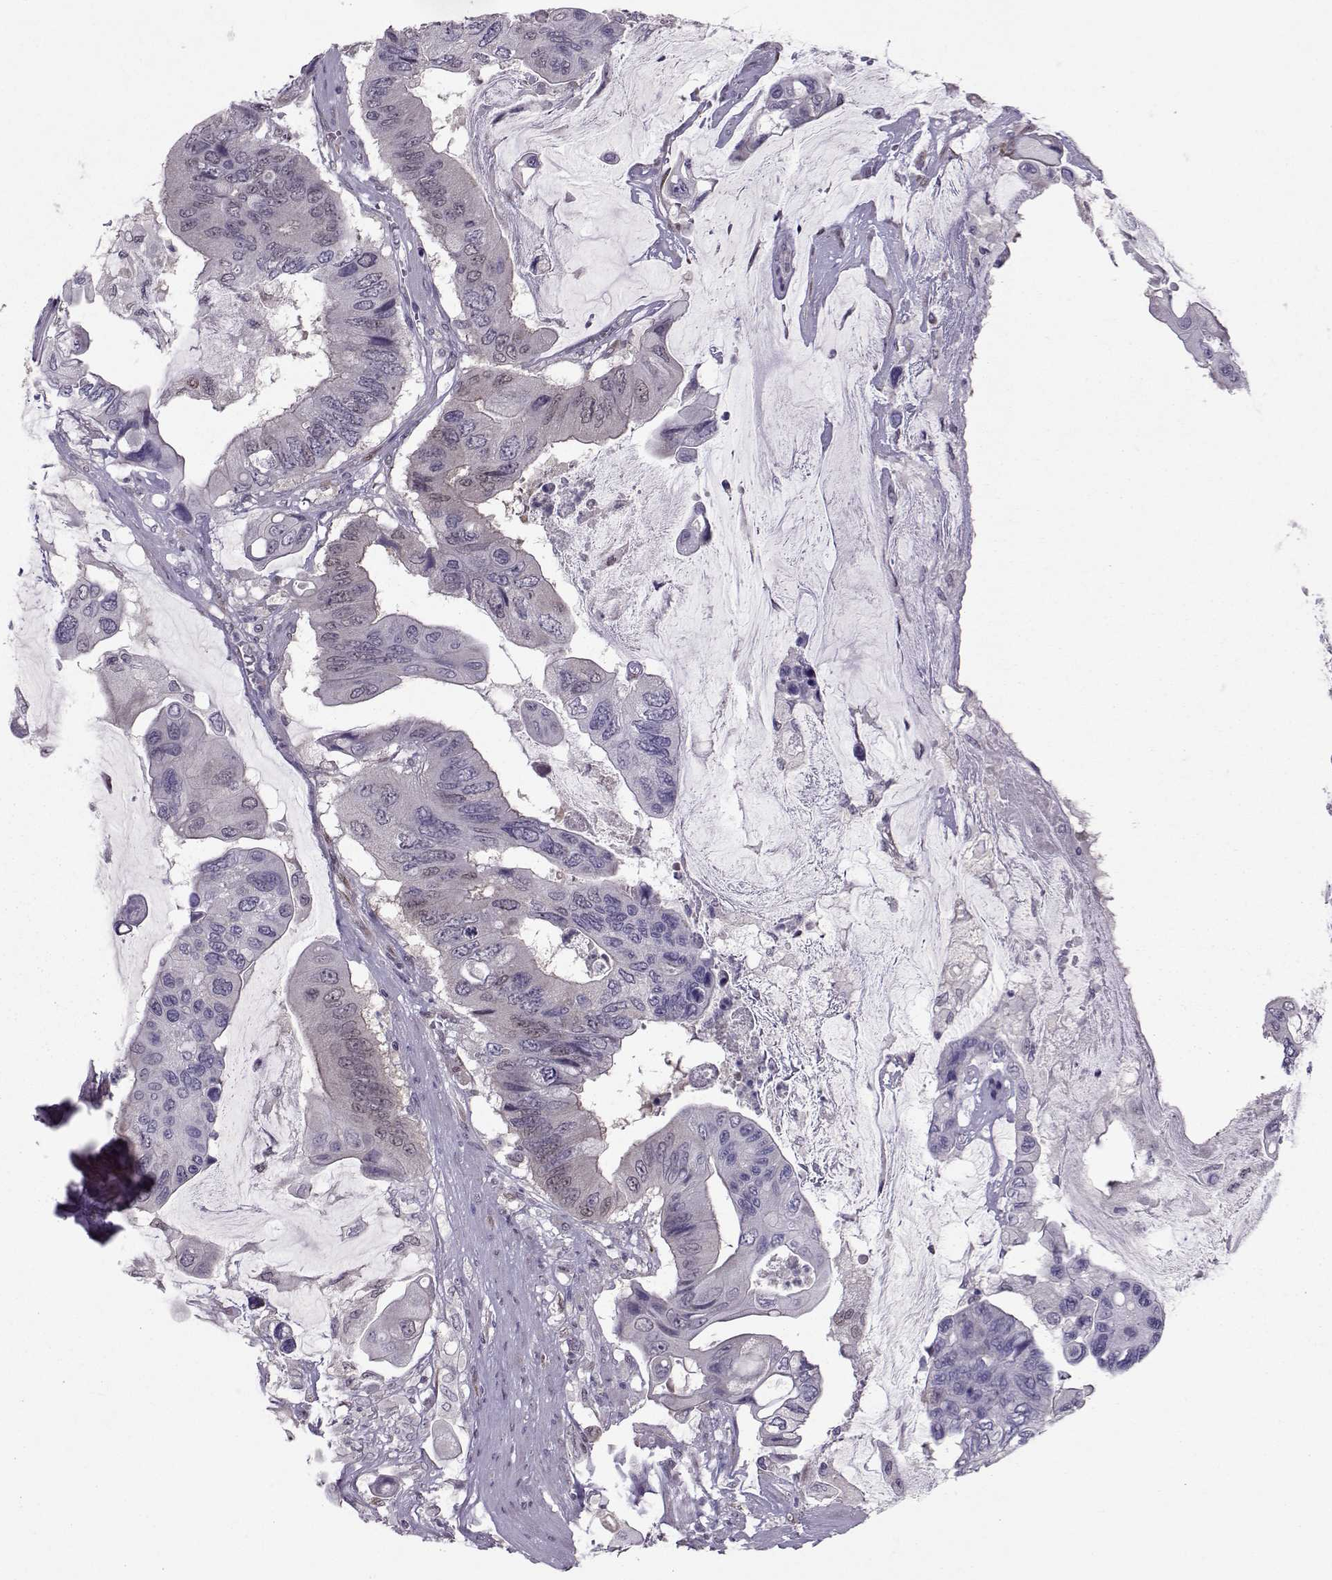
{"staining": {"intensity": "negative", "quantity": "none", "location": "none"}, "tissue": "colorectal cancer", "cell_type": "Tumor cells", "image_type": "cancer", "snomed": [{"axis": "morphology", "description": "Adenocarcinoma, NOS"}, {"axis": "topography", "description": "Rectum"}], "caption": "Immunohistochemical staining of colorectal adenocarcinoma displays no significant expression in tumor cells.", "gene": "CDK4", "patient": {"sex": "male", "age": 63}}